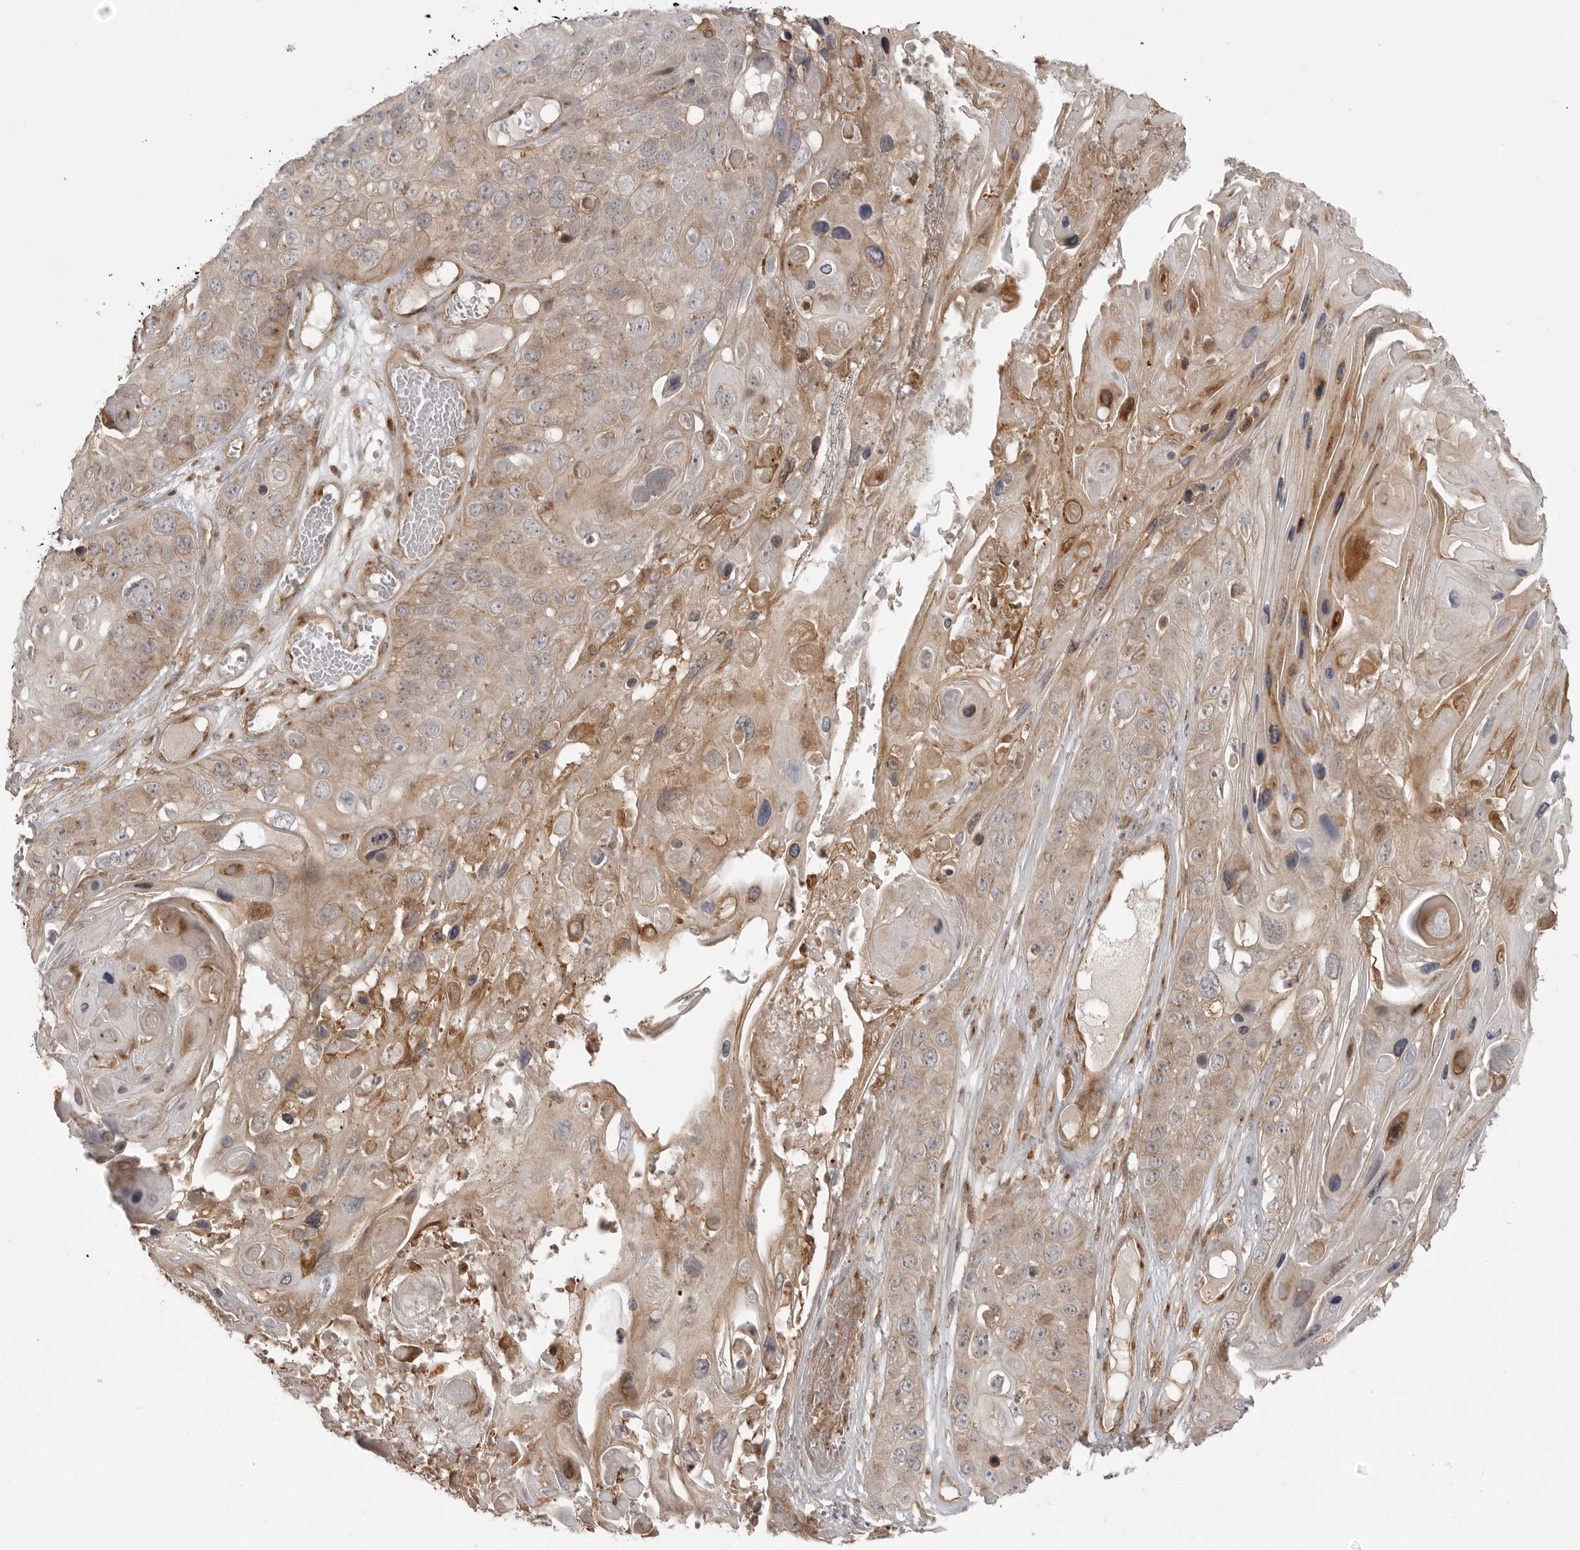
{"staining": {"intensity": "weak", "quantity": ">75%", "location": "cytoplasmic/membranous"}, "tissue": "skin cancer", "cell_type": "Tumor cells", "image_type": "cancer", "snomed": [{"axis": "morphology", "description": "Squamous cell carcinoma, NOS"}, {"axis": "topography", "description": "Skin"}], "caption": "IHC image of skin squamous cell carcinoma stained for a protein (brown), which shows low levels of weak cytoplasmic/membranous expression in about >75% of tumor cells.", "gene": "FAT3", "patient": {"sex": "male", "age": 55}}